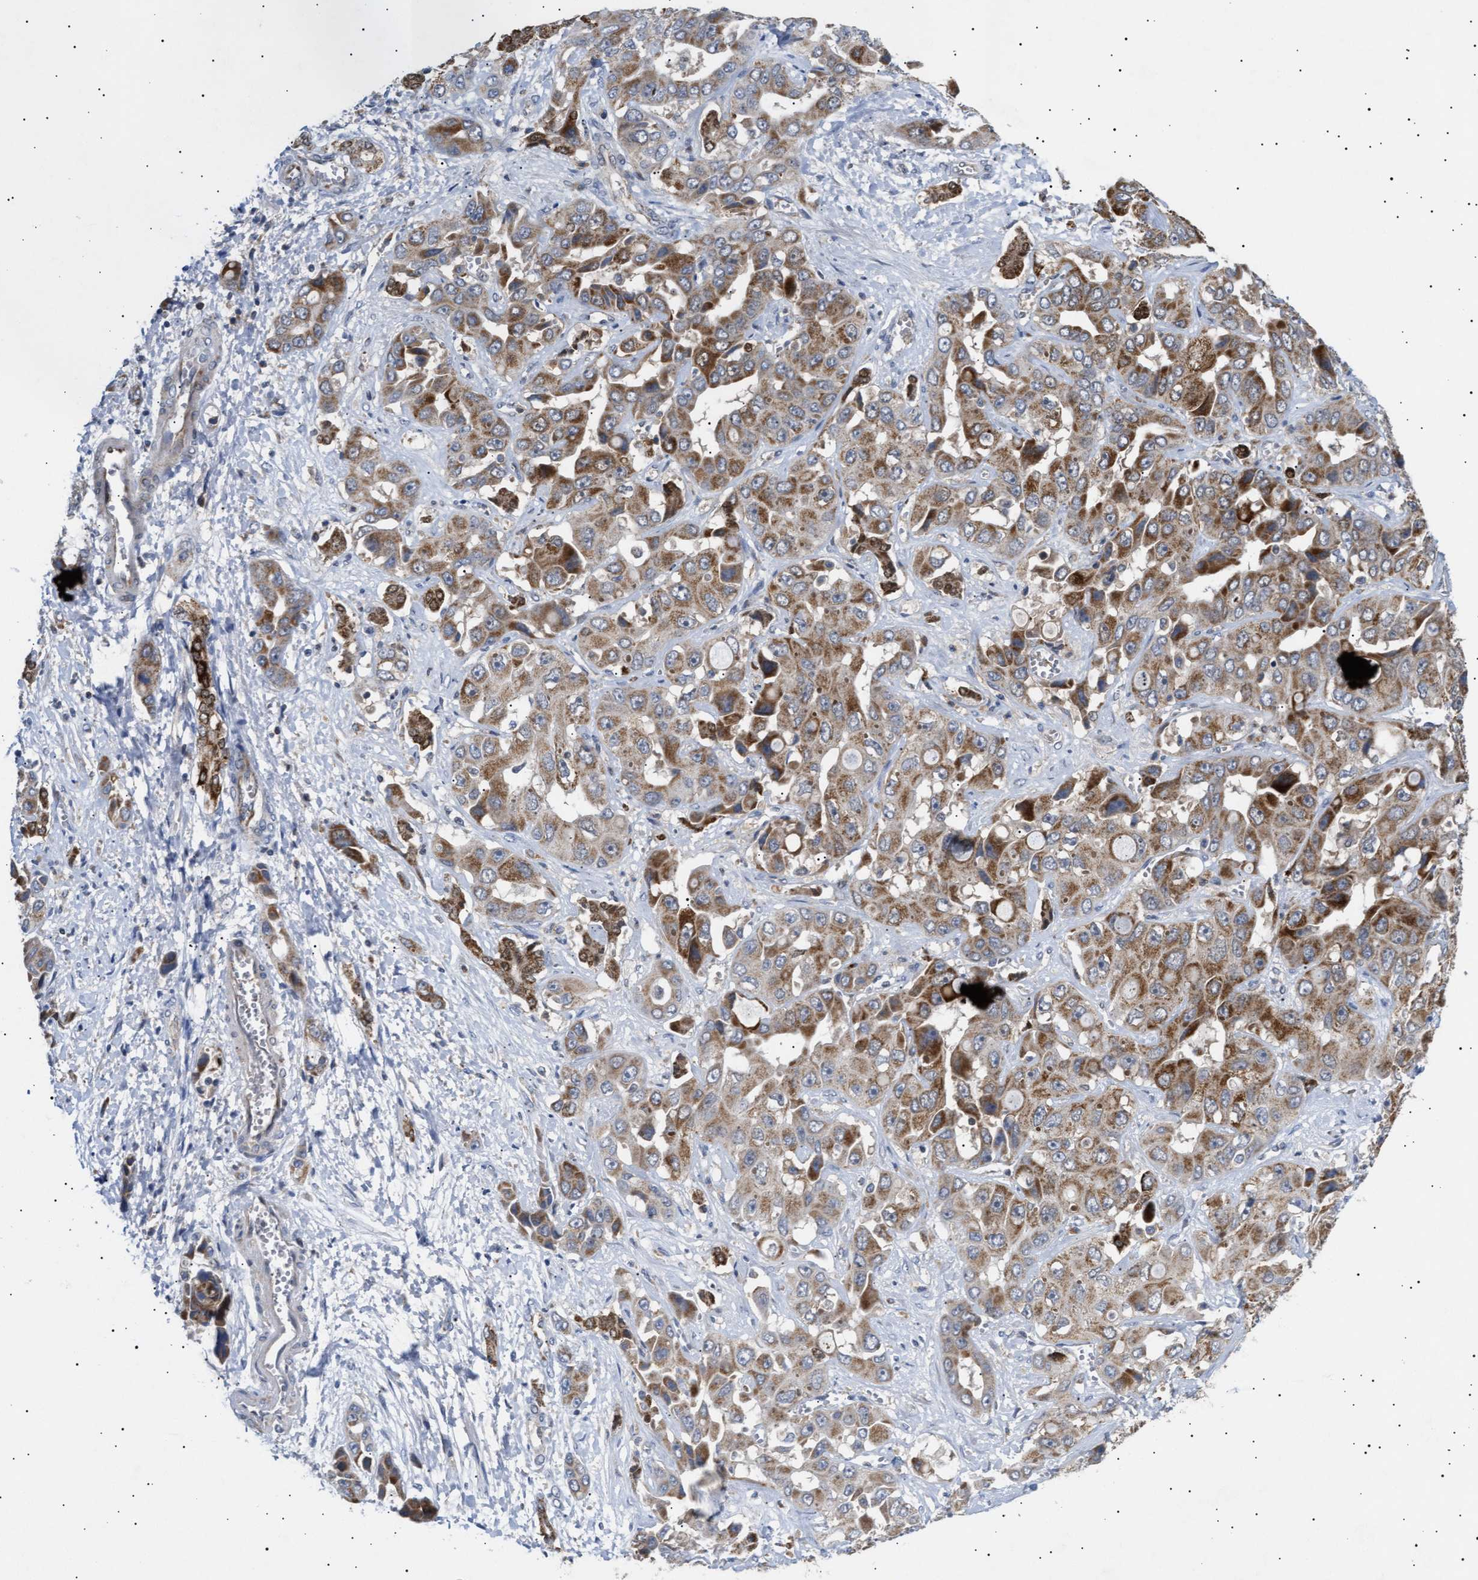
{"staining": {"intensity": "moderate", "quantity": ">75%", "location": "cytoplasmic/membranous"}, "tissue": "liver cancer", "cell_type": "Tumor cells", "image_type": "cancer", "snomed": [{"axis": "morphology", "description": "Cholangiocarcinoma"}, {"axis": "topography", "description": "Liver"}], "caption": "IHC of human liver cholangiocarcinoma exhibits medium levels of moderate cytoplasmic/membranous expression in about >75% of tumor cells.", "gene": "SIRT5", "patient": {"sex": "female", "age": 52}}